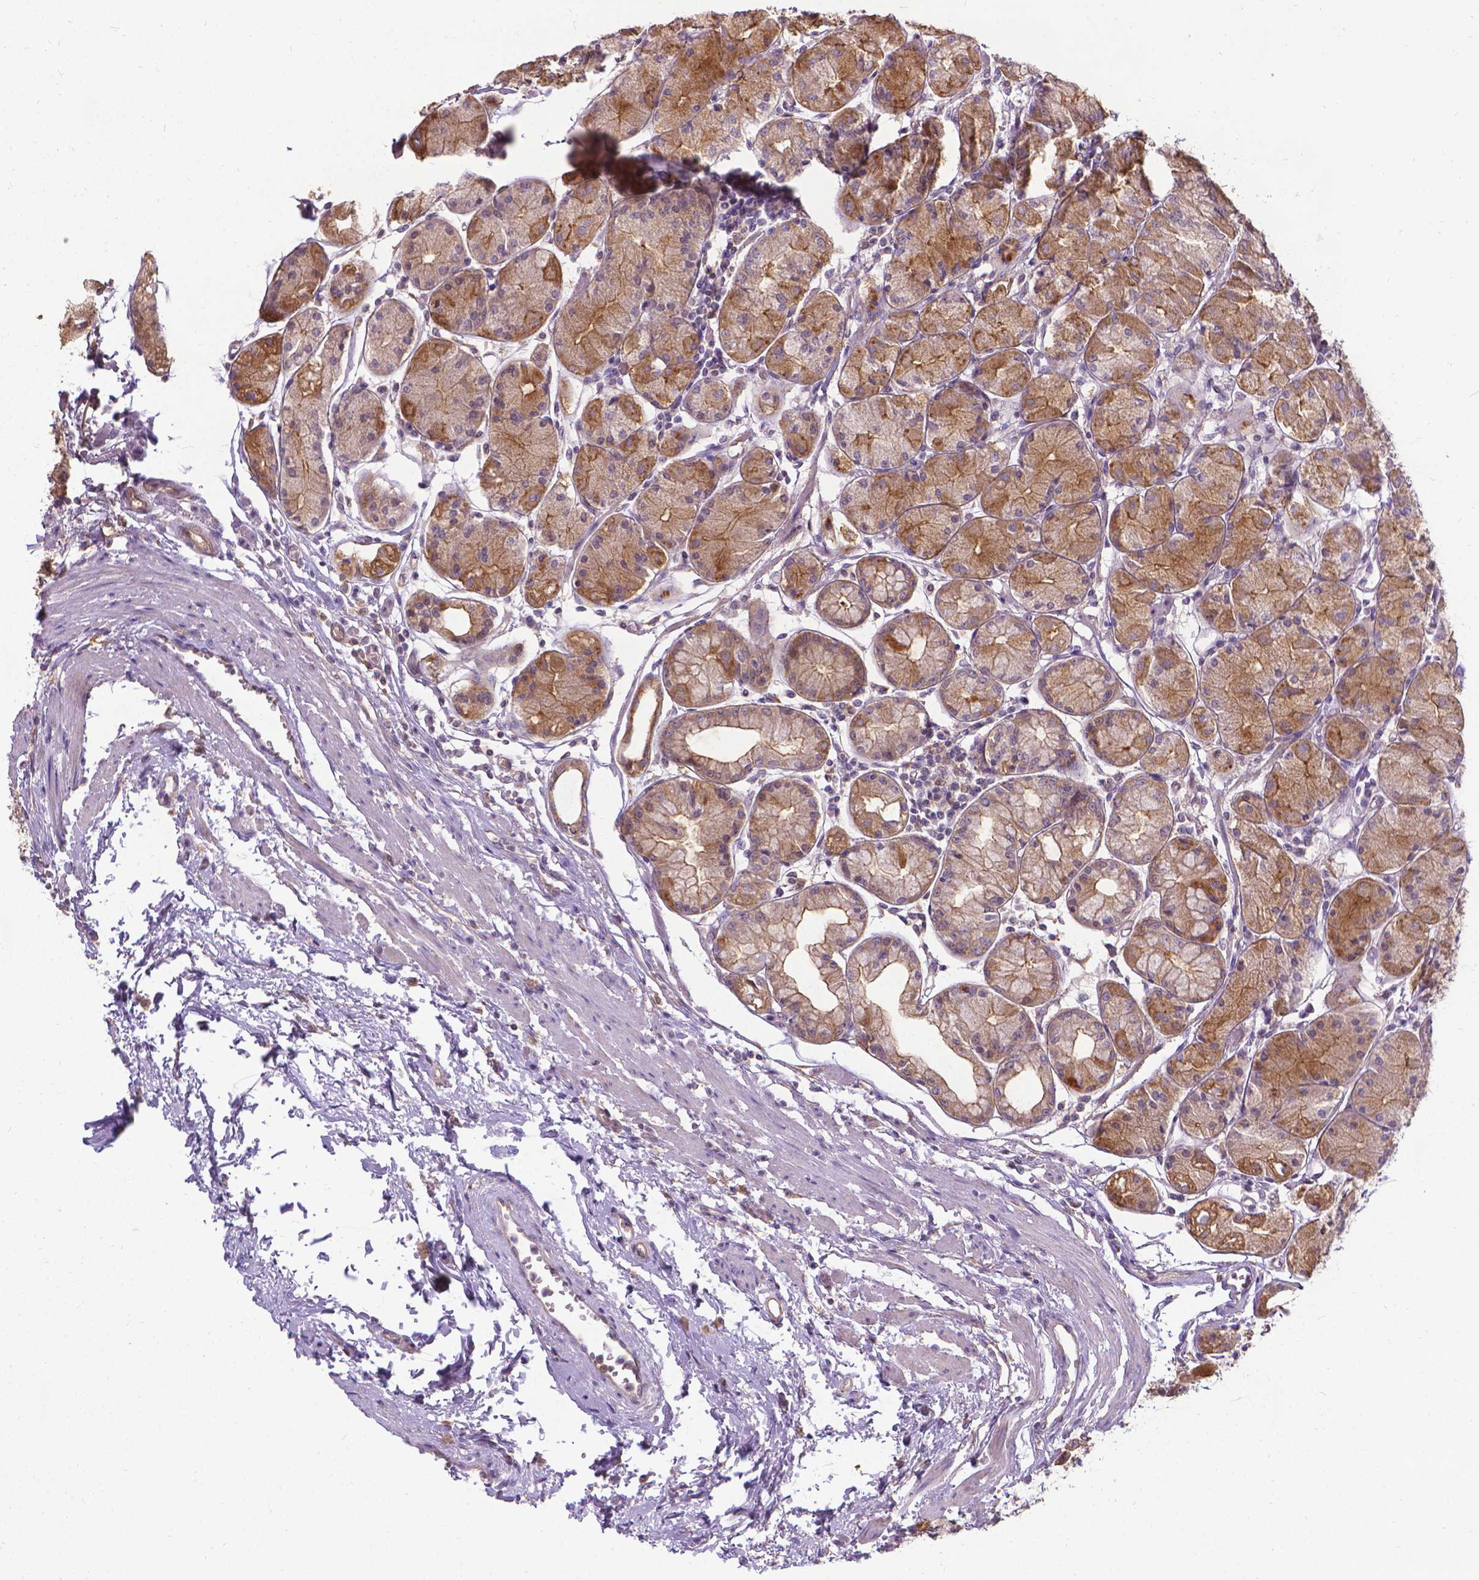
{"staining": {"intensity": "moderate", "quantity": "25%-75%", "location": "cytoplasmic/membranous"}, "tissue": "stomach", "cell_type": "Glandular cells", "image_type": "normal", "snomed": [{"axis": "morphology", "description": "Normal tissue, NOS"}, {"axis": "topography", "description": "Stomach, upper"}], "caption": "Moderate cytoplasmic/membranous protein positivity is identified in about 25%-75% of glandular cells in stomach. (IHC, brightfield microscopy, high magnification).", "gene": "CFAP299", "patient": {"sex": "male", "age": 69}}